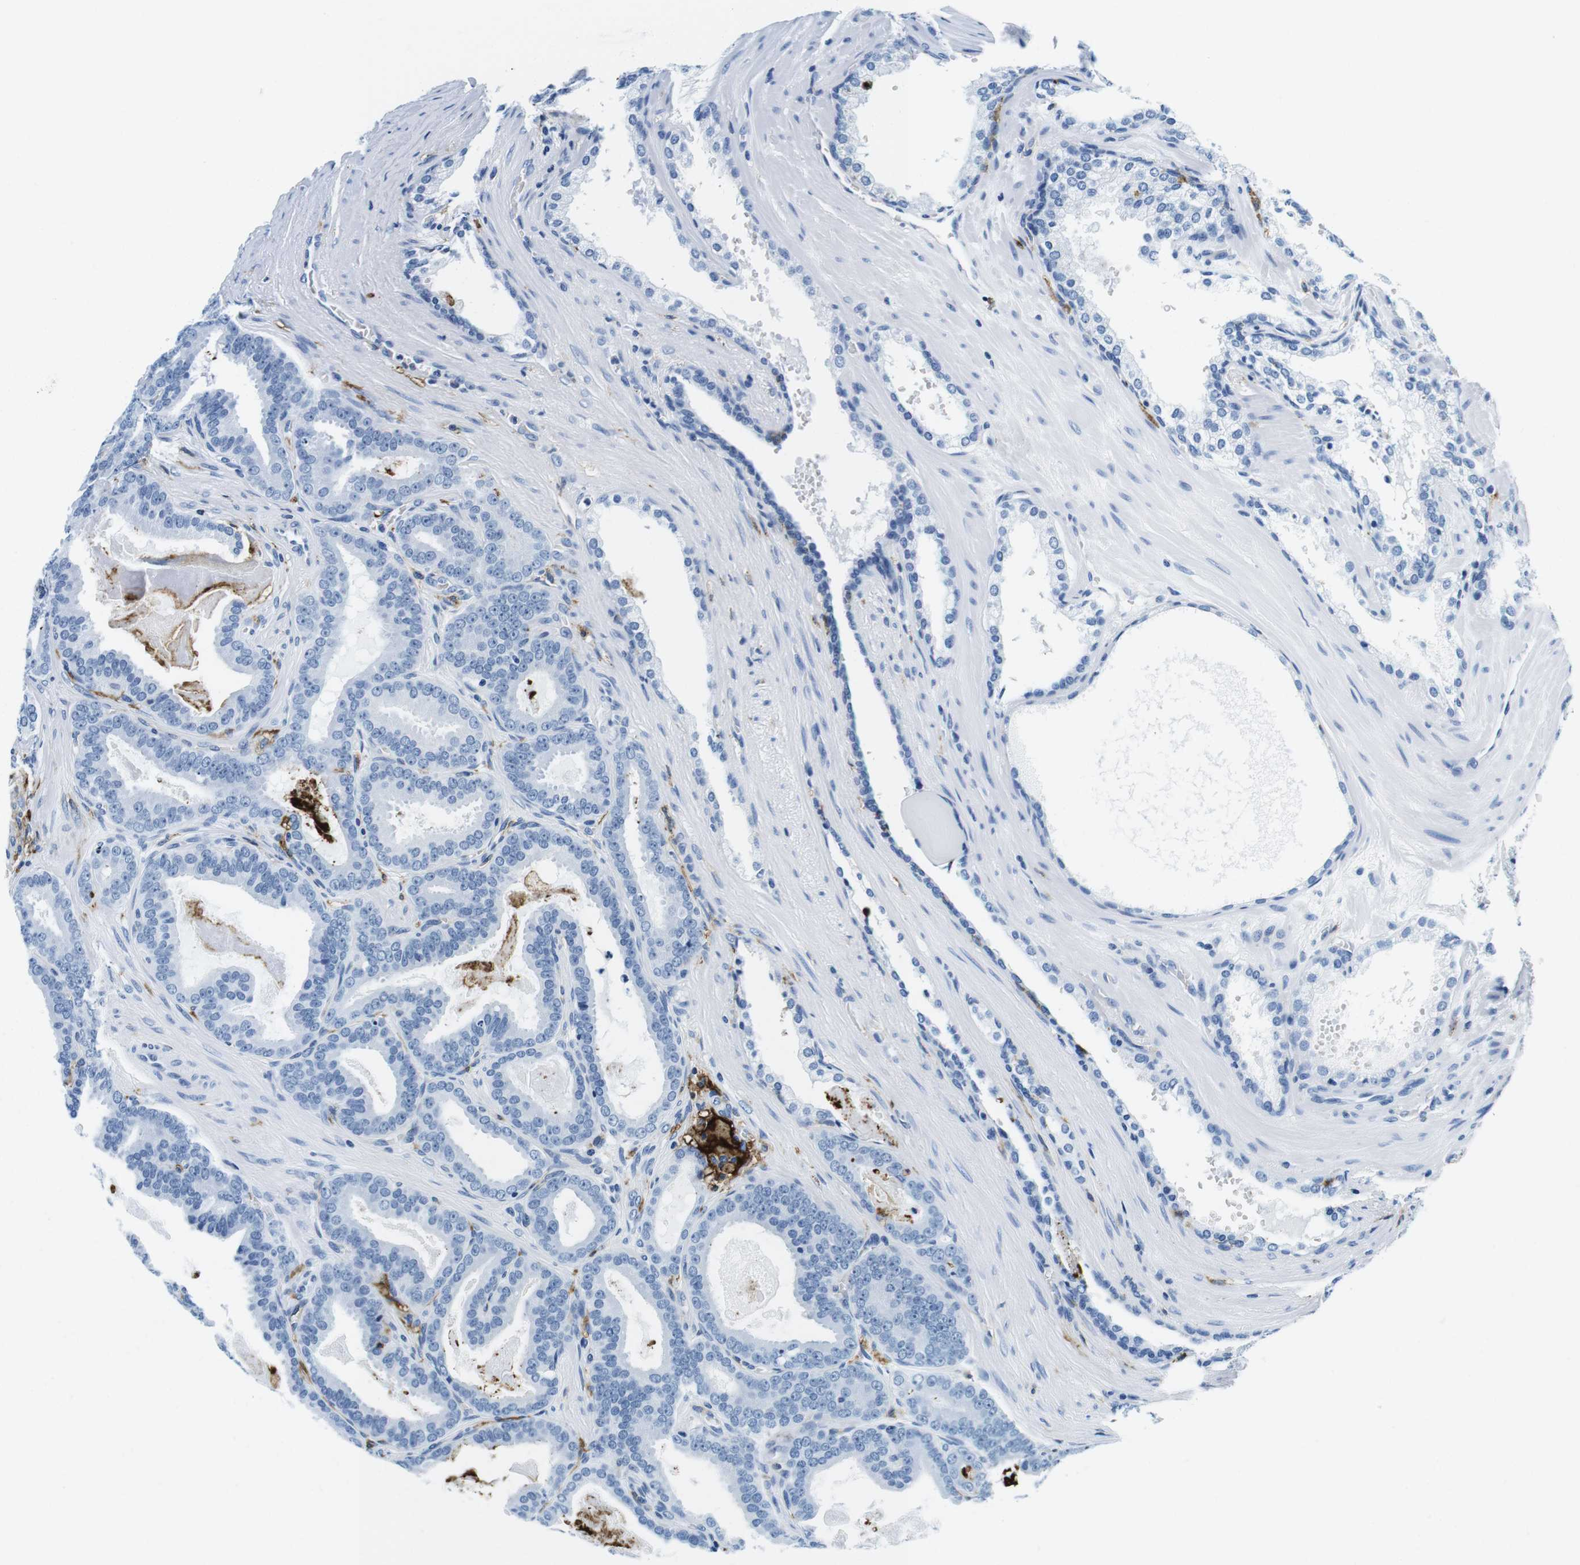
{"staining": {"intensity": "negative", "quantity": "none", "location": "none"}, "tissue": "prostate cancer", "cell_type": "Tumor cells", "image_type": "cancer", "snomed": [{"axis": "morphology", "description": "Adenocarcinoma, High grade"}, {"axis": "topography", "description": "Prostate"}], "caption": "There is no significant positivity in tumor cells of prostate cancer.", "gene": "HLA-DRB1", "patient": {"sex": "male", "age": 60}}